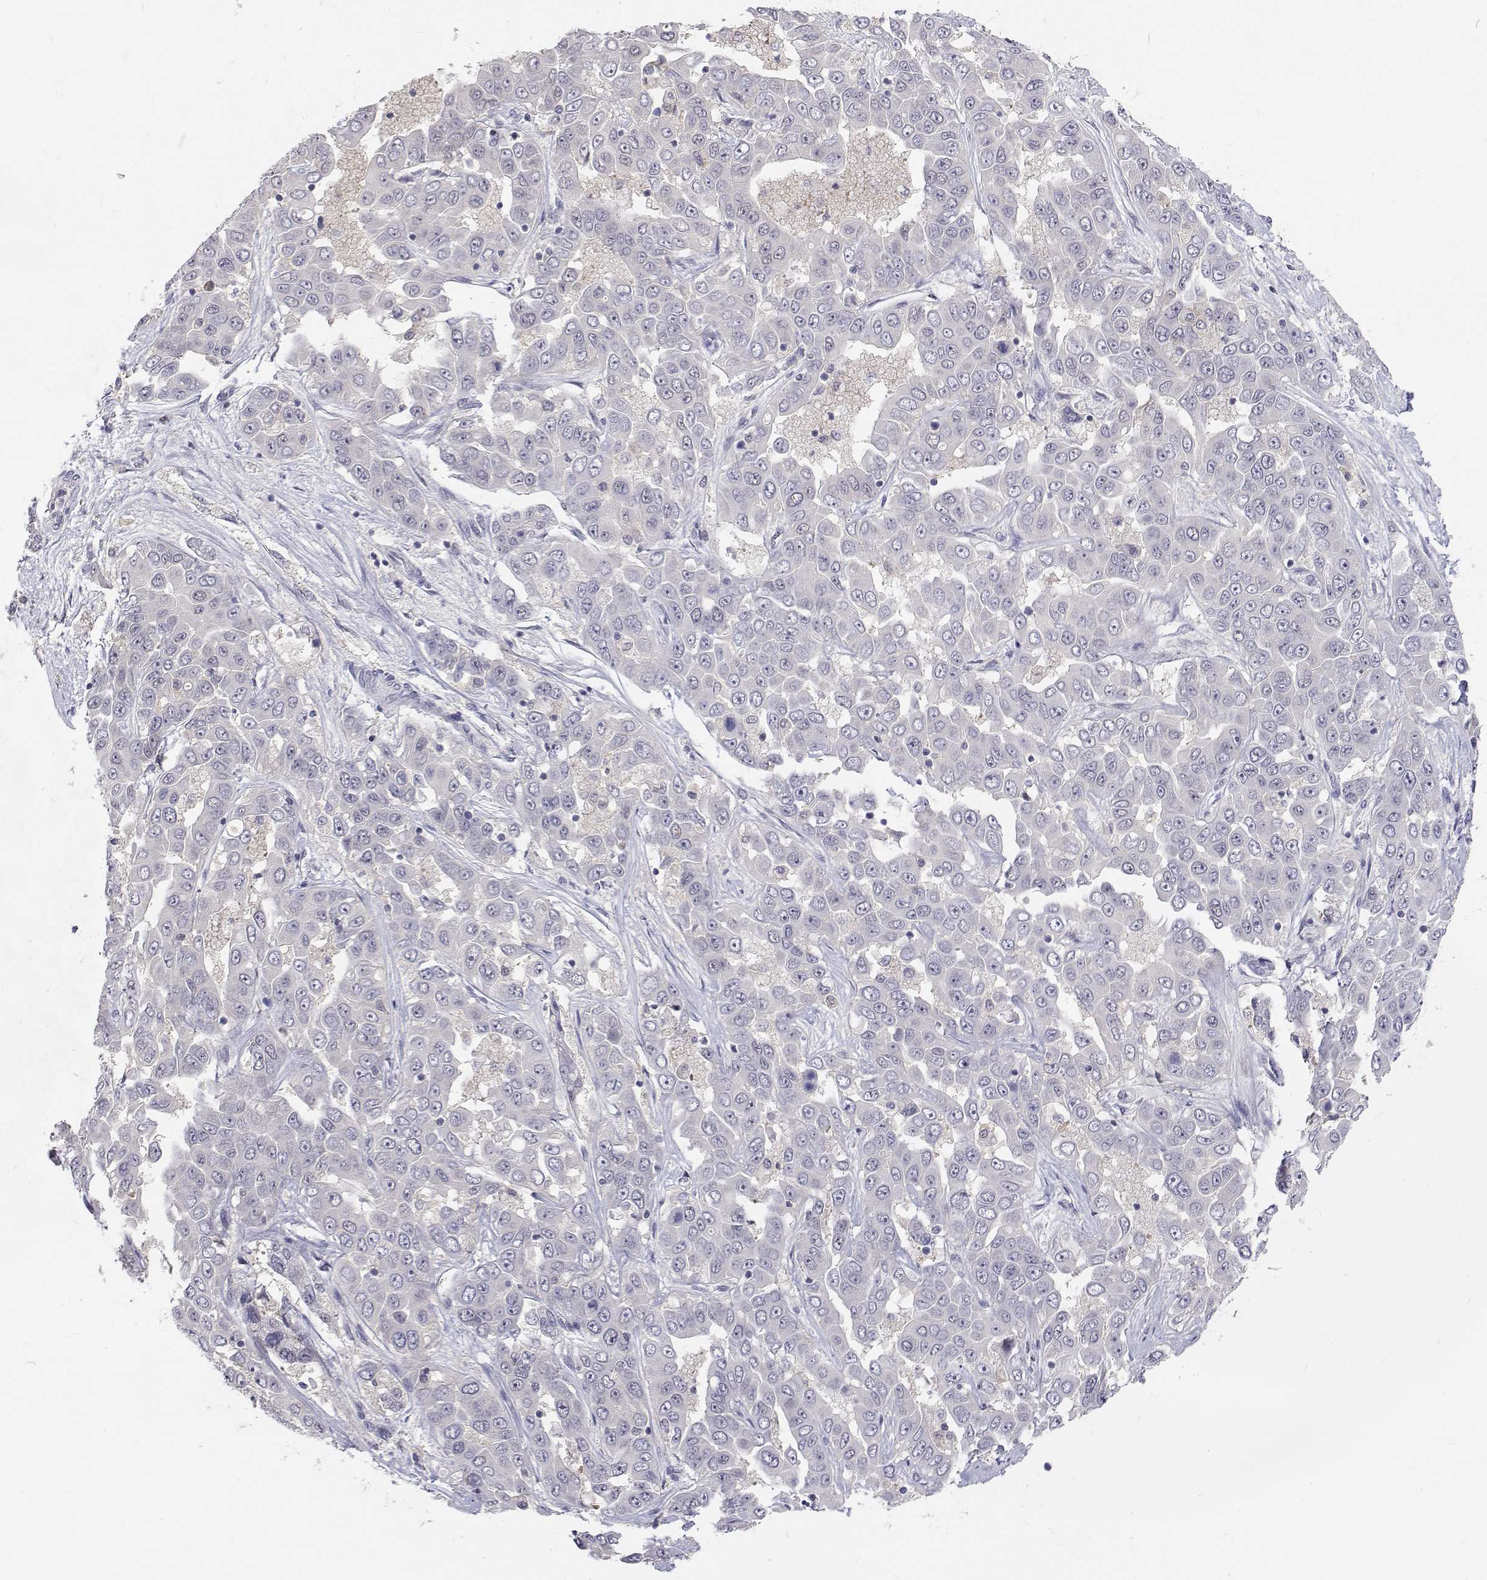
{"staining": {"intensity": "negative", "quantity": "none", "location": "none"}, "tissue": "liver cancer", "cell_type": "Tumor cells", "image_type": "cancer", "snomed": [{"axis": "morphology", "description": "Cholangiocarcinoma"}, {"axis": "topography", "description": "Liver"}], "caption": "Immunohistochemistry (IHC) of liver cancer (cholangiocarcinoma) shows no positivity in tumor cells.", "gene": "MYPN", "patient": {"sex": "female", "age": 52}}